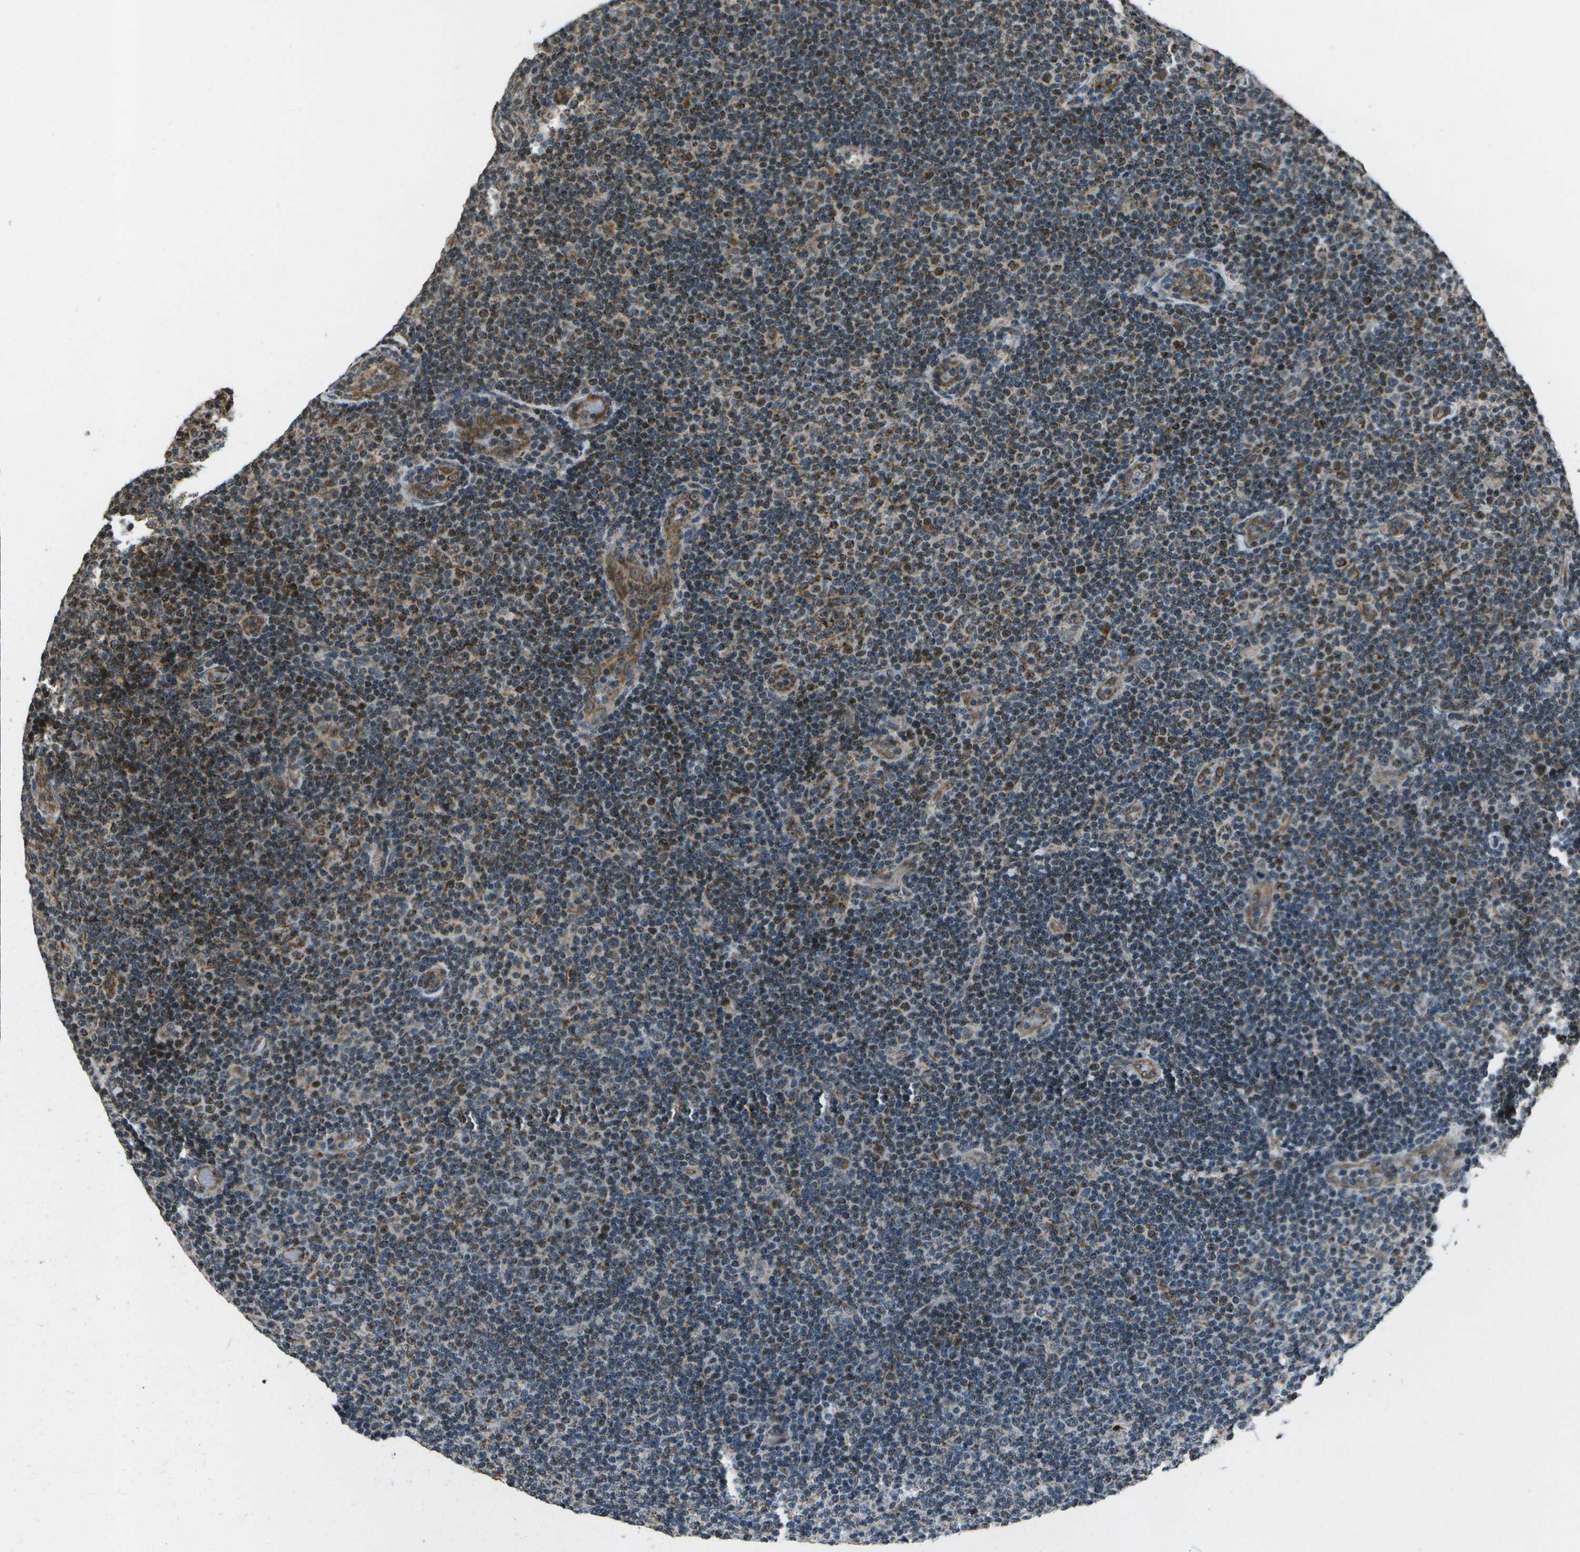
{"staining": {"intensity": "moderate", "quantity": "25%-75%", "location": "cytoplasmic/membranous"}, "tissue": "lymphoma", "cell_type": "Tumor cells", "image_type": "cancer", "snomed": [{"axis": "morphology", "description": "Malignant lymphoma, non-Hodgkin's type, Low grade"}, {"axis": "topography", "description": "Lymph node"}], "caption": "IHC image of neoplastic tissue: low-grade malignant lymphoma, non-Hodgkin's type stained using immunohistochemistry (IHC) demonstrates medium levels of moderate protein expression localized specifically in the cytoplasmic/membranous of tumor cells, appearing as a cytoplasmic/membranous brown color.", "gene": "EIF2AK1", "patient": {"sex": "male", "age": 83}}